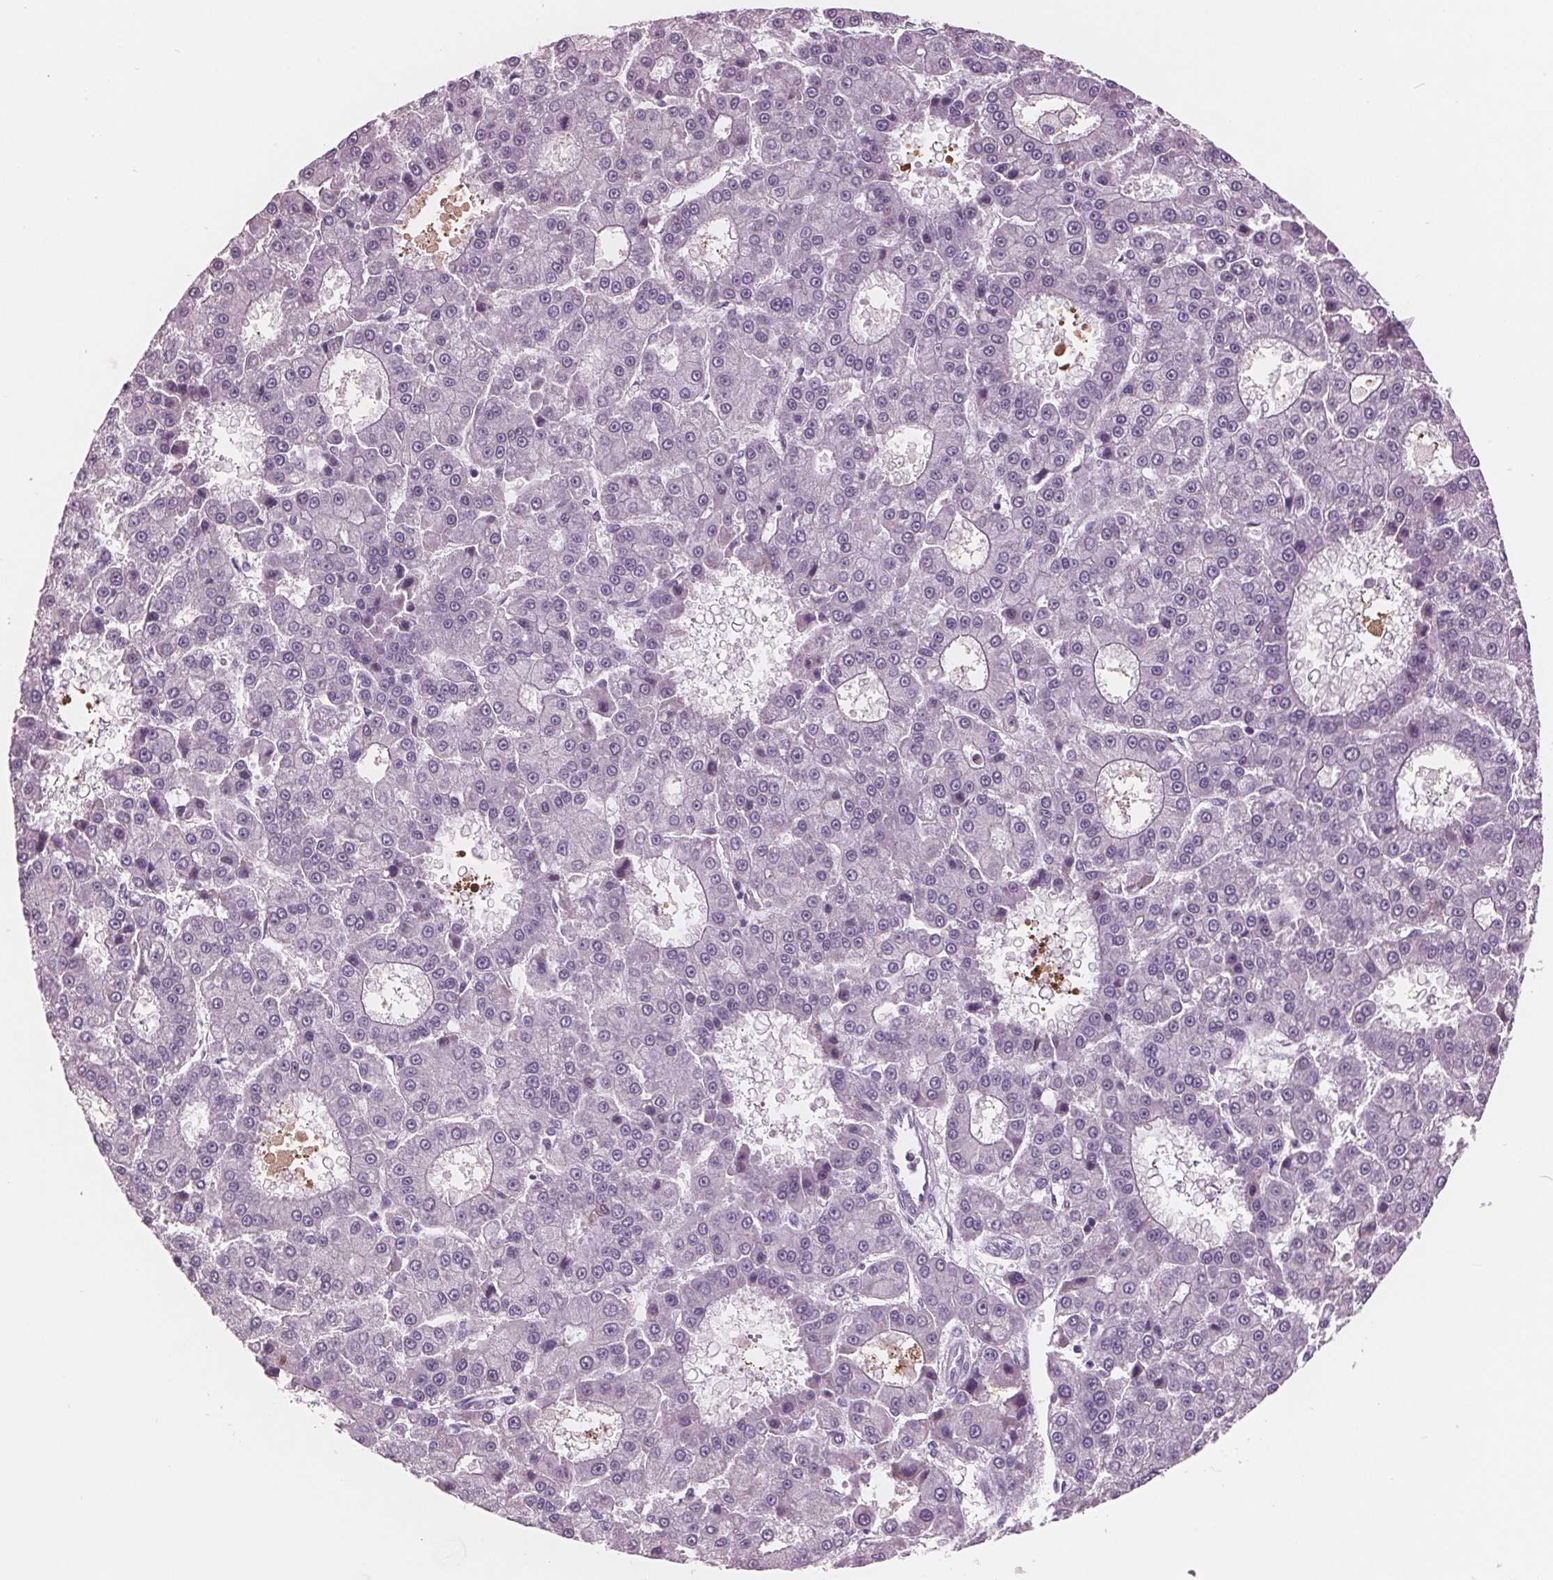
{"staining": {"intensity": "negative", "quantity": "none", "location": "none"}, "tissue": "liver cancer", "cell_type": "Tumor cells", "image_type": "cancer", "snomed": [{"axis": "morphology", "description": "Carcinoma, Hepatocellular, NOS"}, {"axis": "topography", "description": "Liver"}], "caption": "Protein analysis of liver cancer (hepatocellular carcinoma) reveals no significant staining in tumor cells. Nuclei are stained in blue.", "gene": "AMBP", "patient": {"sex": "male", "age": 70}}